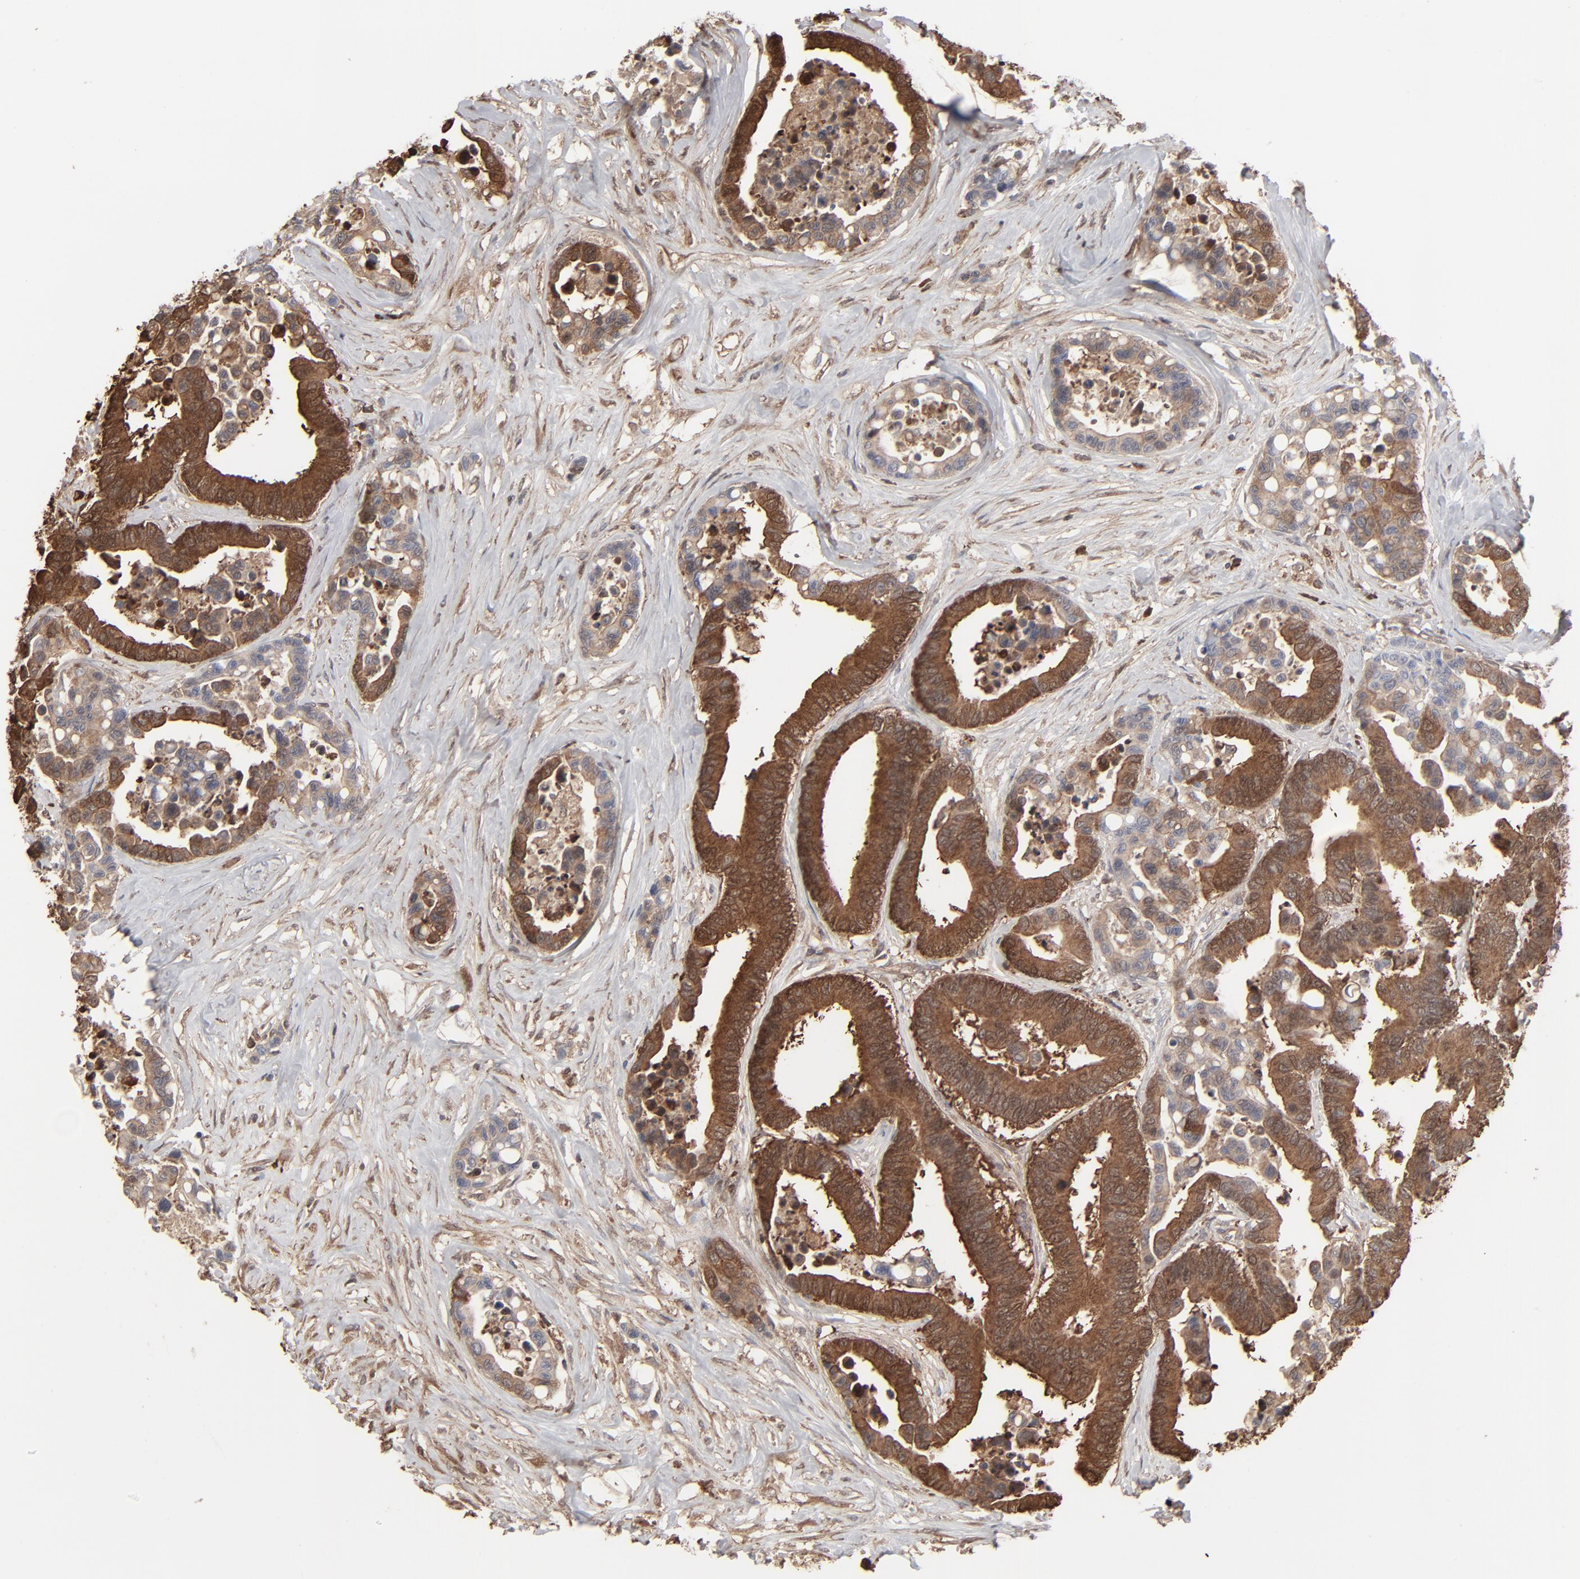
{"staining": {"intensity": "strong", "quantity": ">75%", "location": "cytoplasmic/membranous"}, "tissue": "colorectal cancer", "cell_type": "Tumor cells", "image_type": "cancer", "snomed": [{"axis": "morphology", "description": "Adenocarcinoma, NOS"}, {"axis": "topography", "description": "Colon"}], "caption": "Immunohistochemical staining of human colorectal cancer (adenocarcinoma) displays high levels of strong cytoplasmic/membranous expression in about >75% of tumor cells.", "gene": "NME1-NME2", "patient": {"sex": "male", "age": 82}}